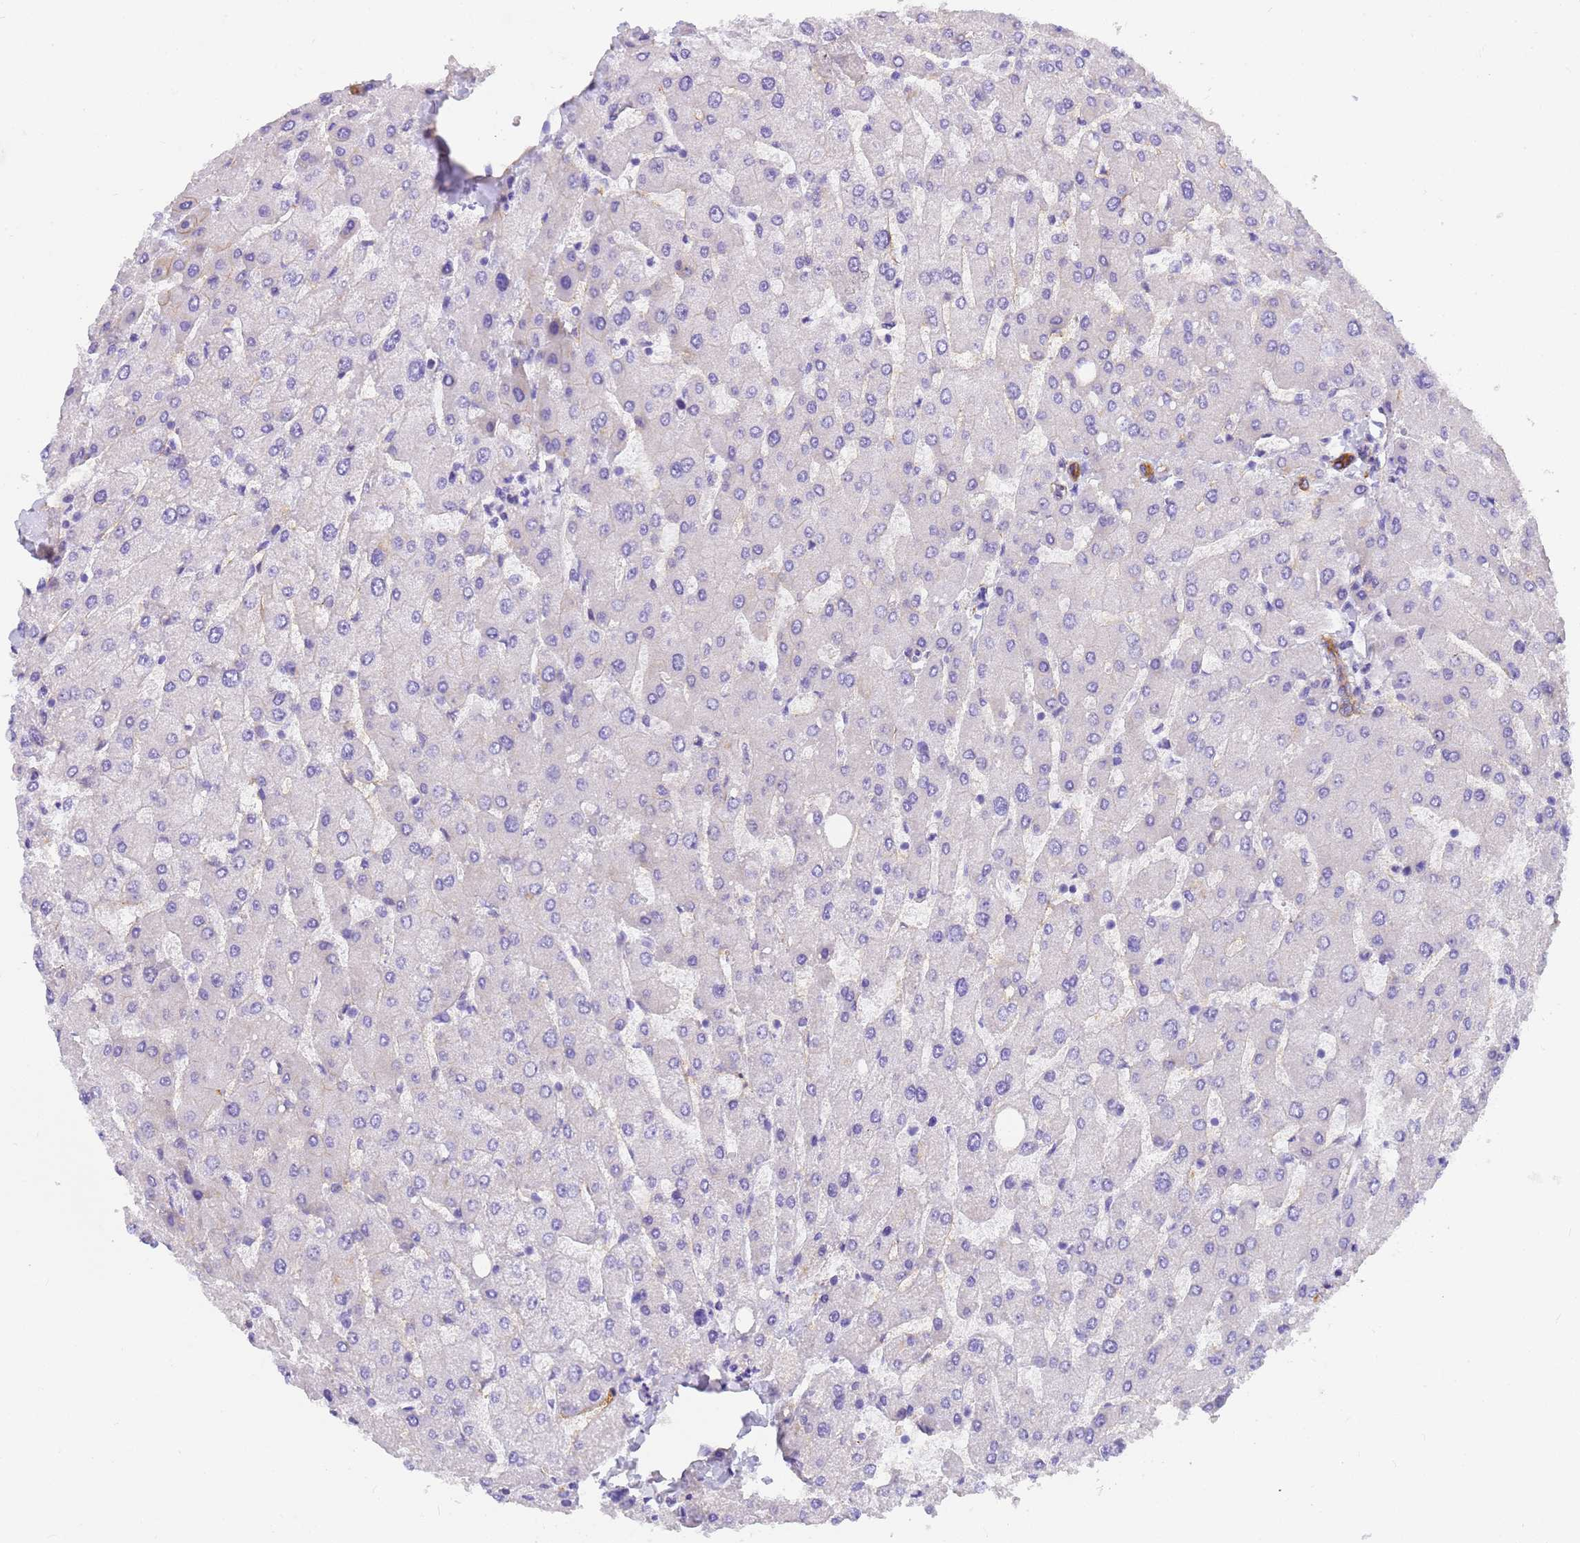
{"staining": {"intensity": "moderate", "quantity": ">75%", "location": "cytoplasmic/membranous"}, "tissue": "liver", "cell_type": "Cholangiocytes", "image_type": "normal", "snomed": [{"axis": "morphology", "description": "Normal tissue, NOS"}, {"axis": "topography", "description": "Liver"}], "caption": "This micrograph displays immunohistochemistry staining of normal liver, with medium moderate cytoplasmic/membranous expression in approximately >75% of cholangiocytes.", "gene": "MVB12A", "patient": {"sex": "male", "age": 55}}